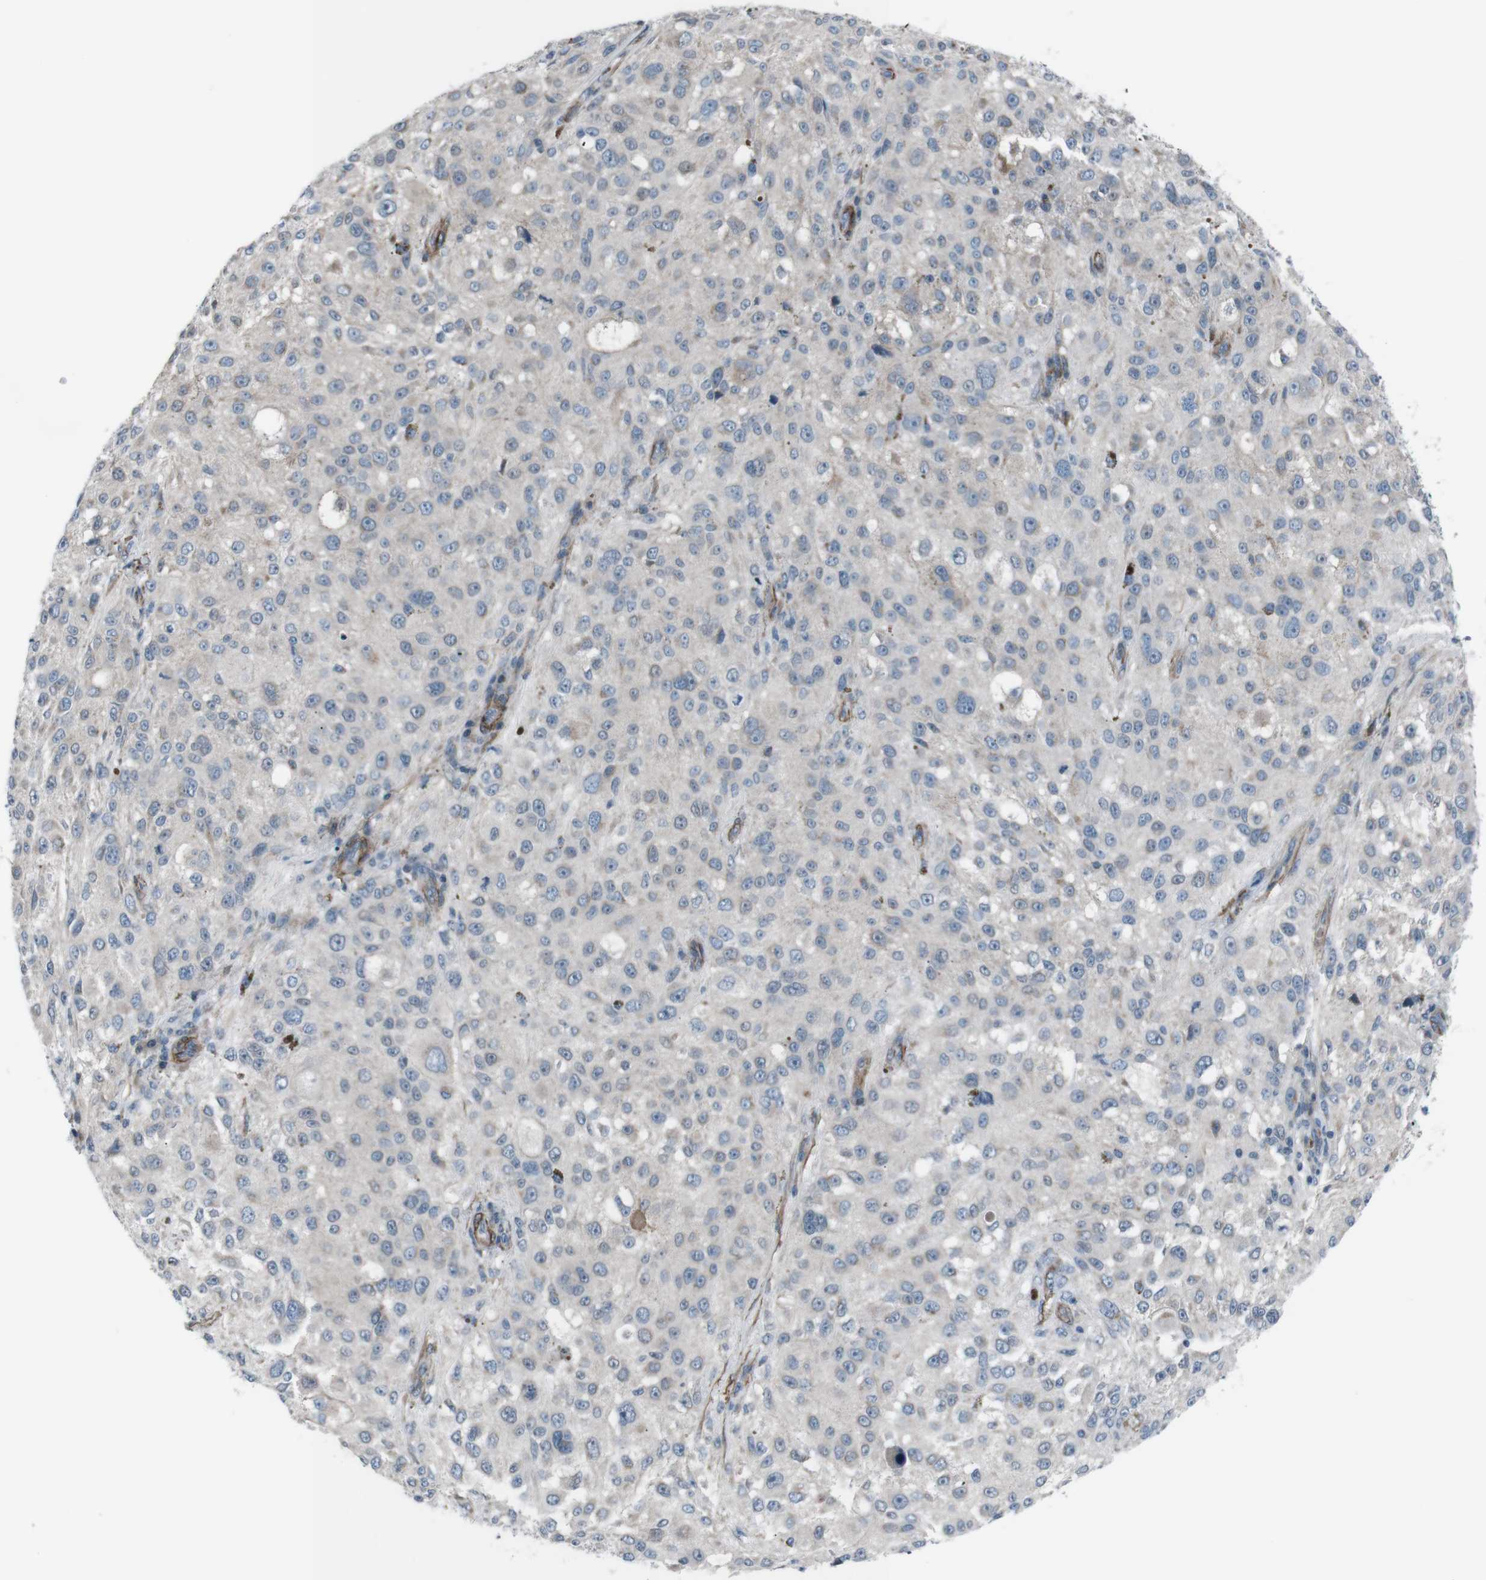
{"staining": {"intensity": "negative", "quantity": "none", "location": "none"}, "tissue": "melanoma", "cell_type": "Tumor cells", "image_type": "cancer", "snomed": [{"axis": "morphology", "description": "Necrosis, NOS"}, {"axis": "morphology", "description": "Malignant melanoma, NOS"}, {"axis": "topography", "description": "Skin"}], "caption": "DAB (3,3'-diaminobenzidine) immunohistochemical staining of human malignant melanoma shows no significant staining in tumor cells.", "gene": "PDLIM5", "patient": {"sex": "female", "age": 87}}